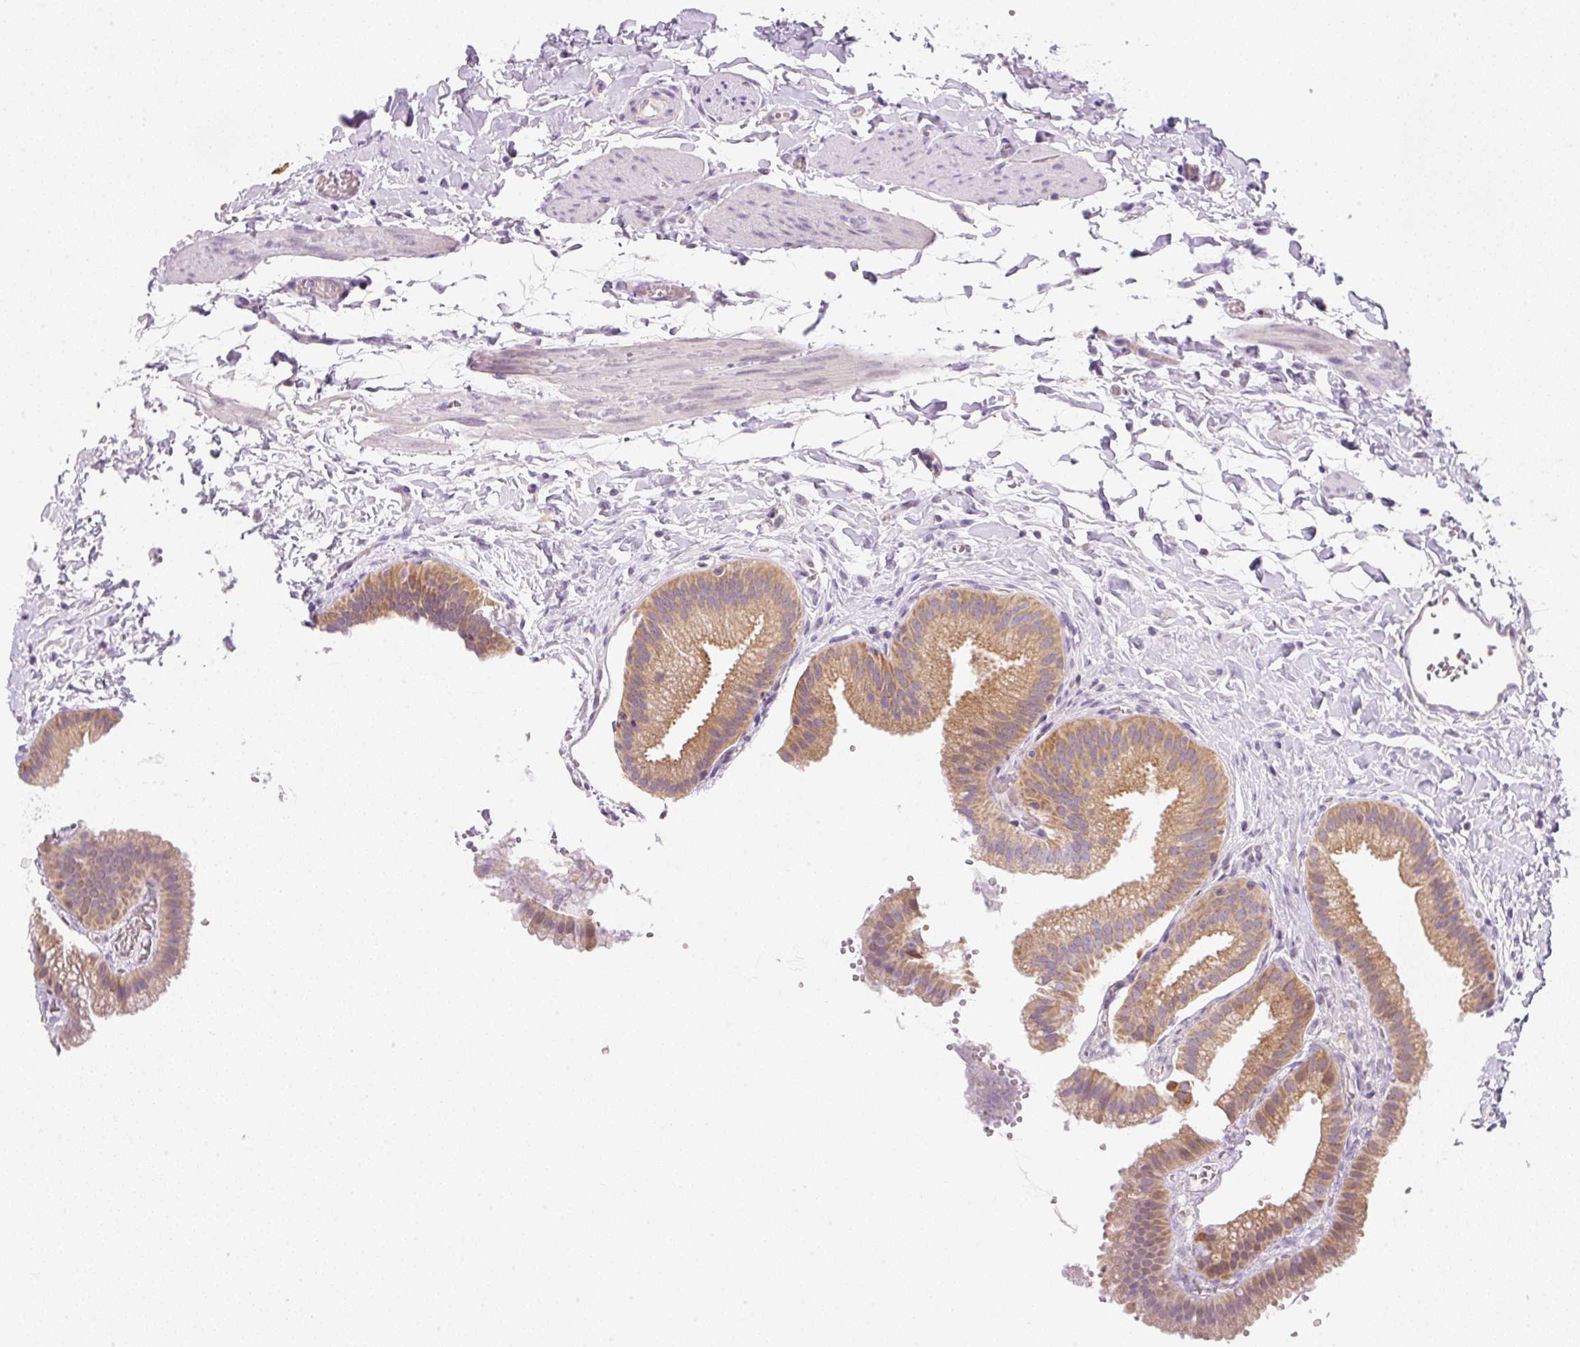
{"staining": {"intensity": "moderate", "quantity": ">75%", "location": "cytoplasmic/membranous"}, "tissue": "gallbladder", "cell_type": "Glandular cells", "image_type": "normal", "snomed": [{"axis": "morphology", "description": "Normal tissue, NOS"}, {"axis": "topography", "description": "Gallbladder"}], "caption": "Gallbladder stained with a brown dye exhibits moderate cytoplasmic/membranous positive positivity in about >75% of glandular cells.", "gene": "OMA1", "patient": {"sex": "female", "age": 63}}